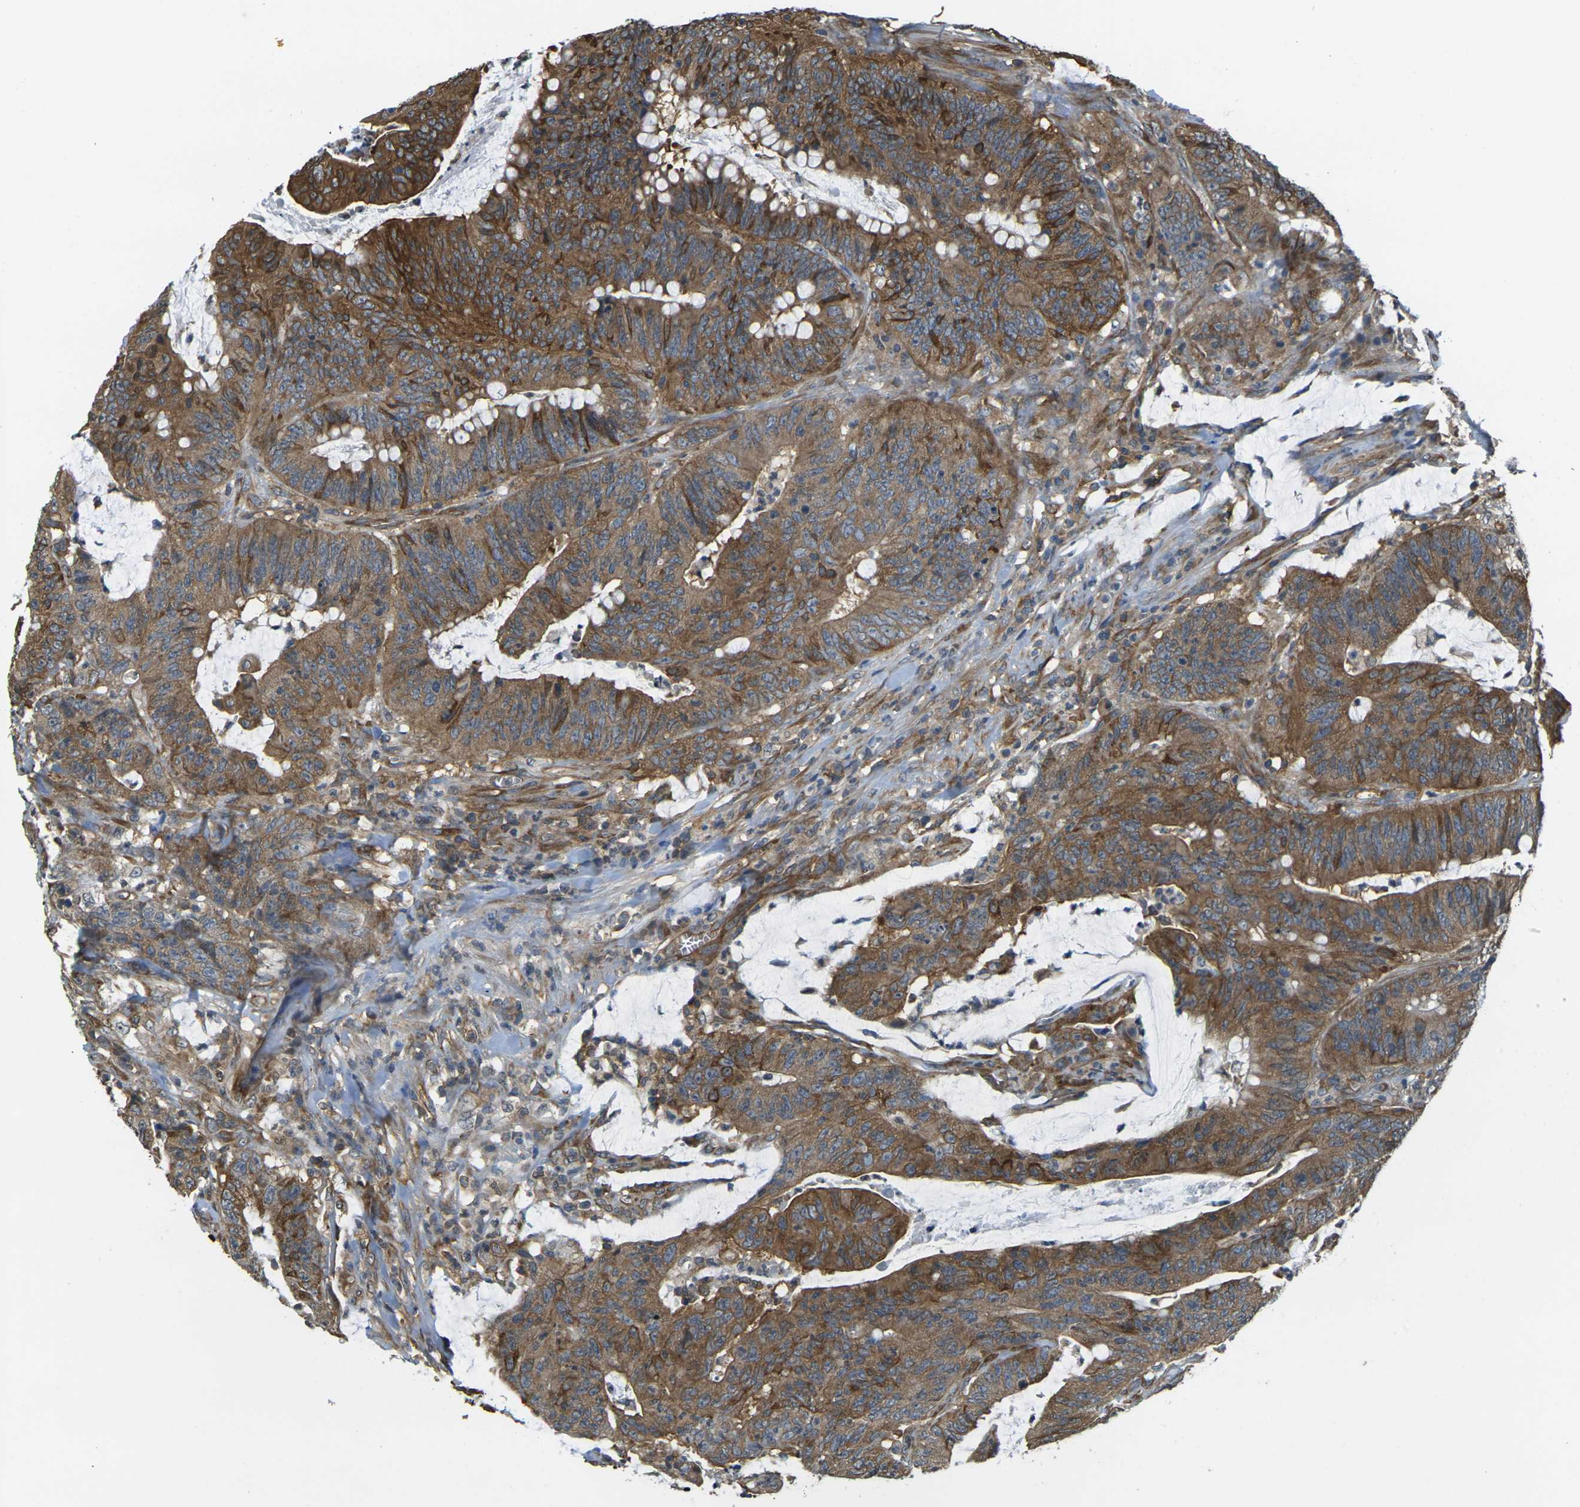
{"staining": {"intensity": "strong", "quantity": ">75%", "location": "cytoplasmic/membranous"}, "tissue": "colorectal cancer", "cell_type": "Tumor cells", "image_type": "cancer", "snomed": [{"axis": "morphology", "description": "Adenocarcinoma, NOS"}, {"axis": "topography", "description": "Colon"}], "caption": "Protein staining of colorectal cancer tissue reveals strong cytoplasmic/membranous staining in about >75% of tumor cells. (IHC, brightfield microscopy, high magnification).", "gene": "CAST", "patient": {"sex": "male", "age": 45}}